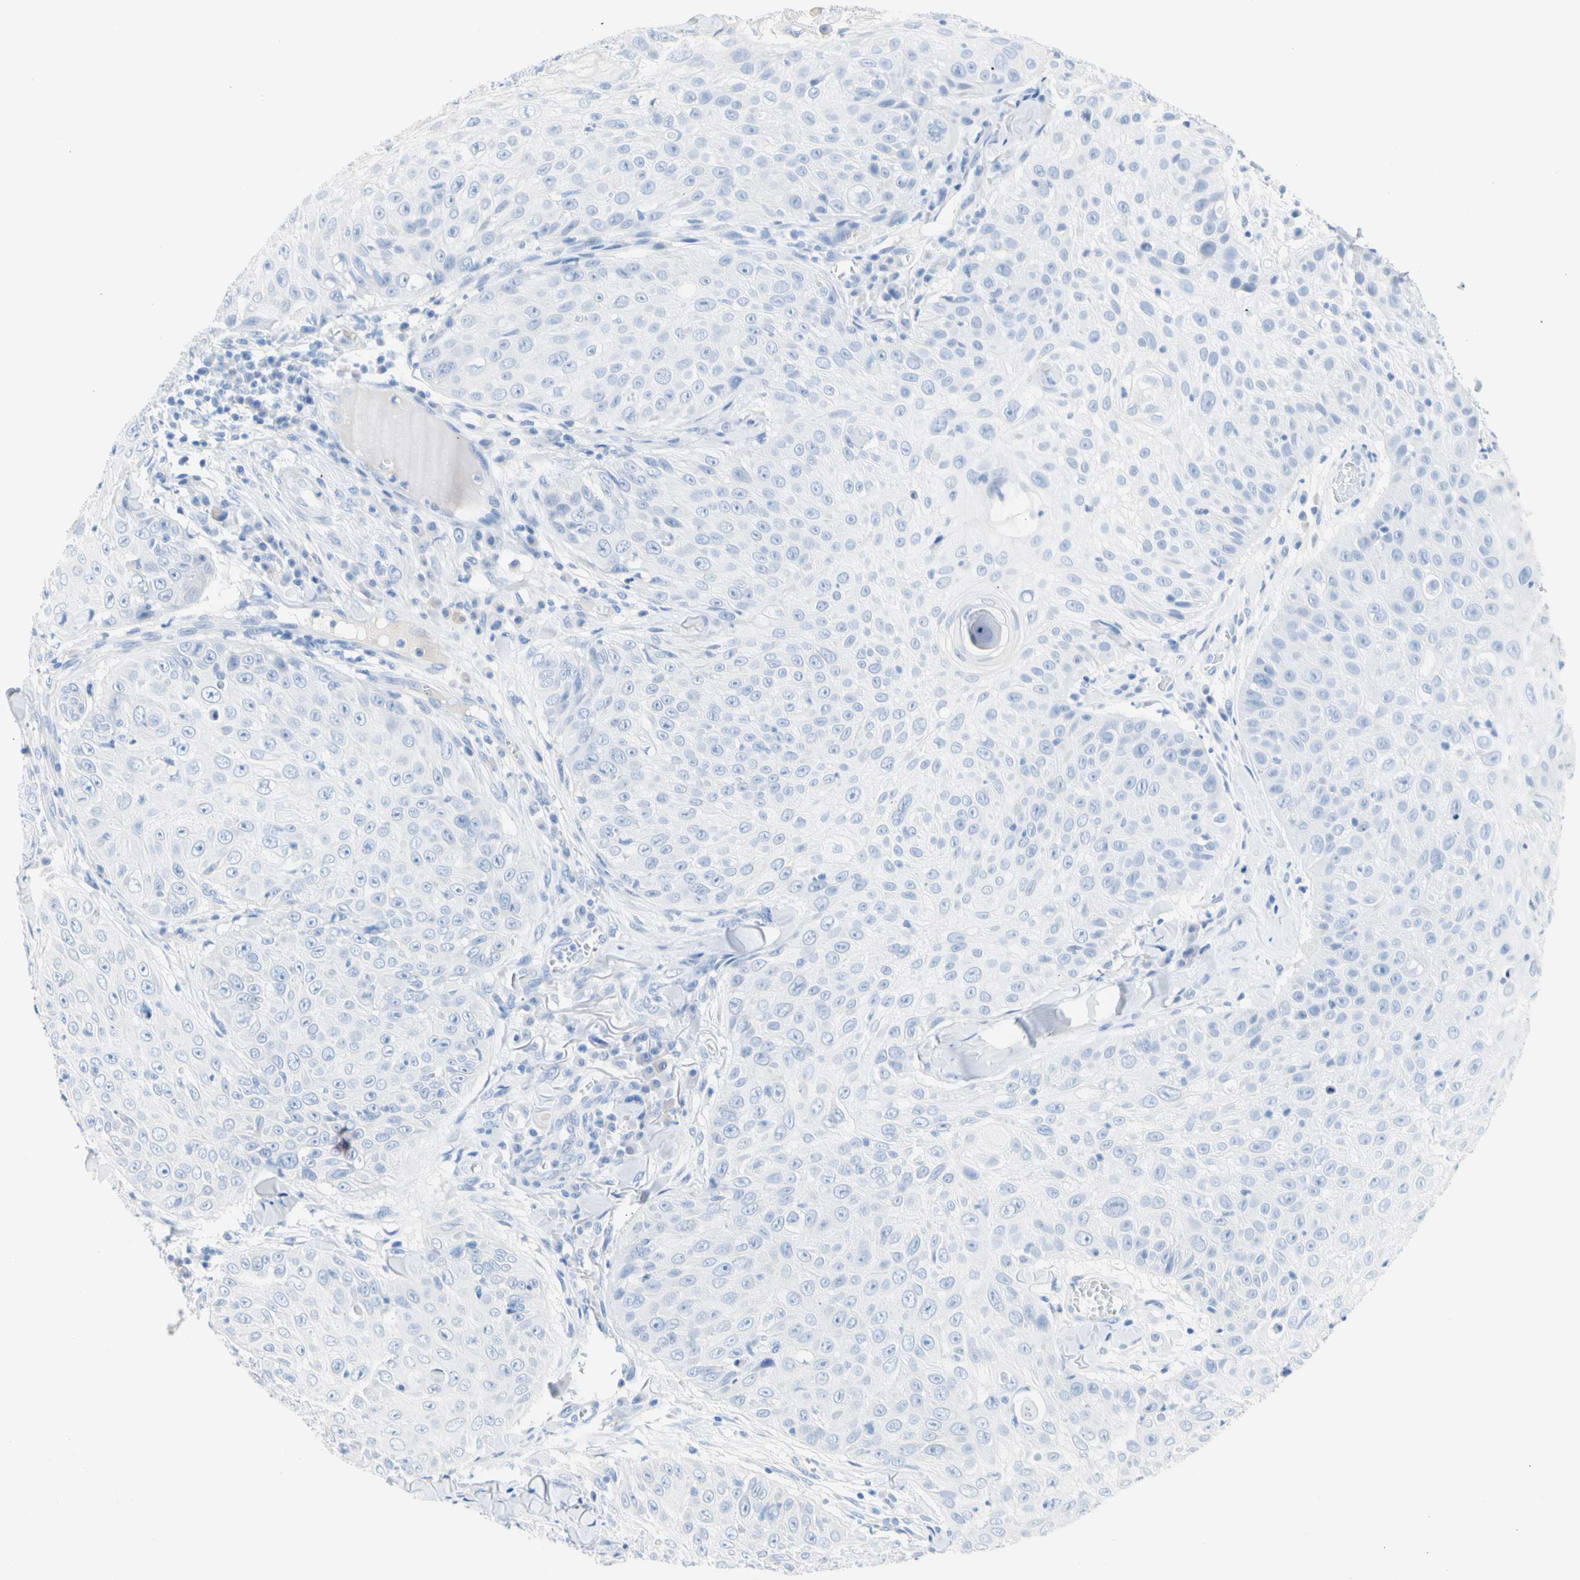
{"staining": {"intensity": "negative", "quantity": "none", "location": "none"}, "tissue": "skin cancer", "cell_type": "Tumor cells", "image_type": "cancer", "snomed": [{"axis": "morphology", "description": "Squamous cell carcinoma, NOS"}, {"axis": "topography", "description": "Skin"}], "caption": "A high-resolution photomicrograph shows immunohistochemistry staining of skin cancer (squamous cell carcinoma), which shows no significant positivity in tumor cells.", "gene": "CEL", "patient": {"sex": "male", "age": 86}}